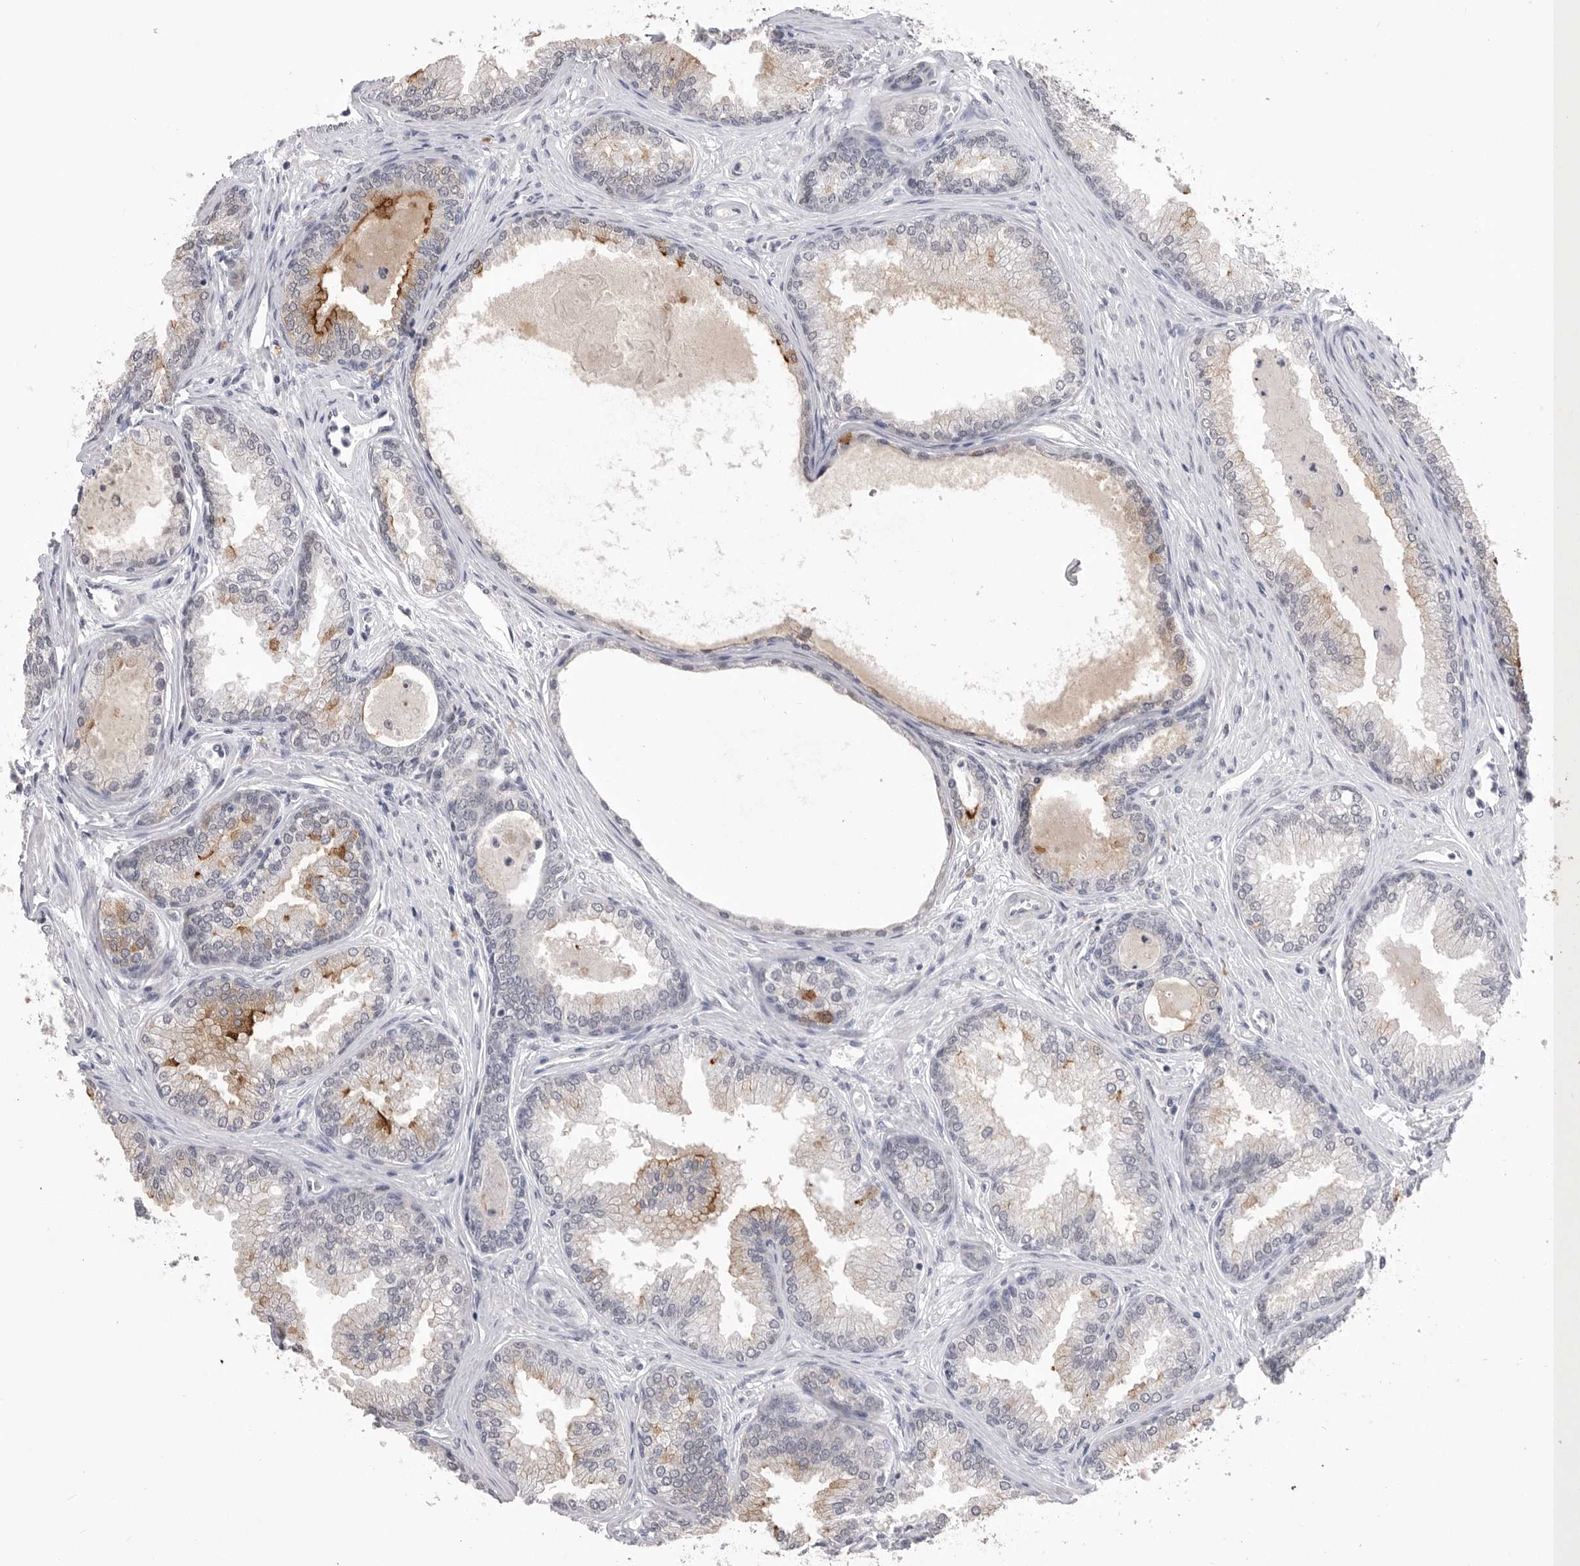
{"staining": {"intensity": "moderate", "quantity": "25%-75%", "location": "nuclear"}, "tissue": "prostate cancer", "cell_type": "Tumor cells", "image_type": "cancer", "snomed": [{"axis": "morphology", "description": "Adenocarcinoma, High grade"}, {"axis": "topography", "description": "Prostate"}], "caption": "Prostate cancer (high-grade adenocarcinoma) stained for a protein (brown) exhibits moderate nuclear positive expression in about 25%-75% of tumor cells.", "gene": "ZBTB7B", "patient": {"sex": "male", "age": 70}}